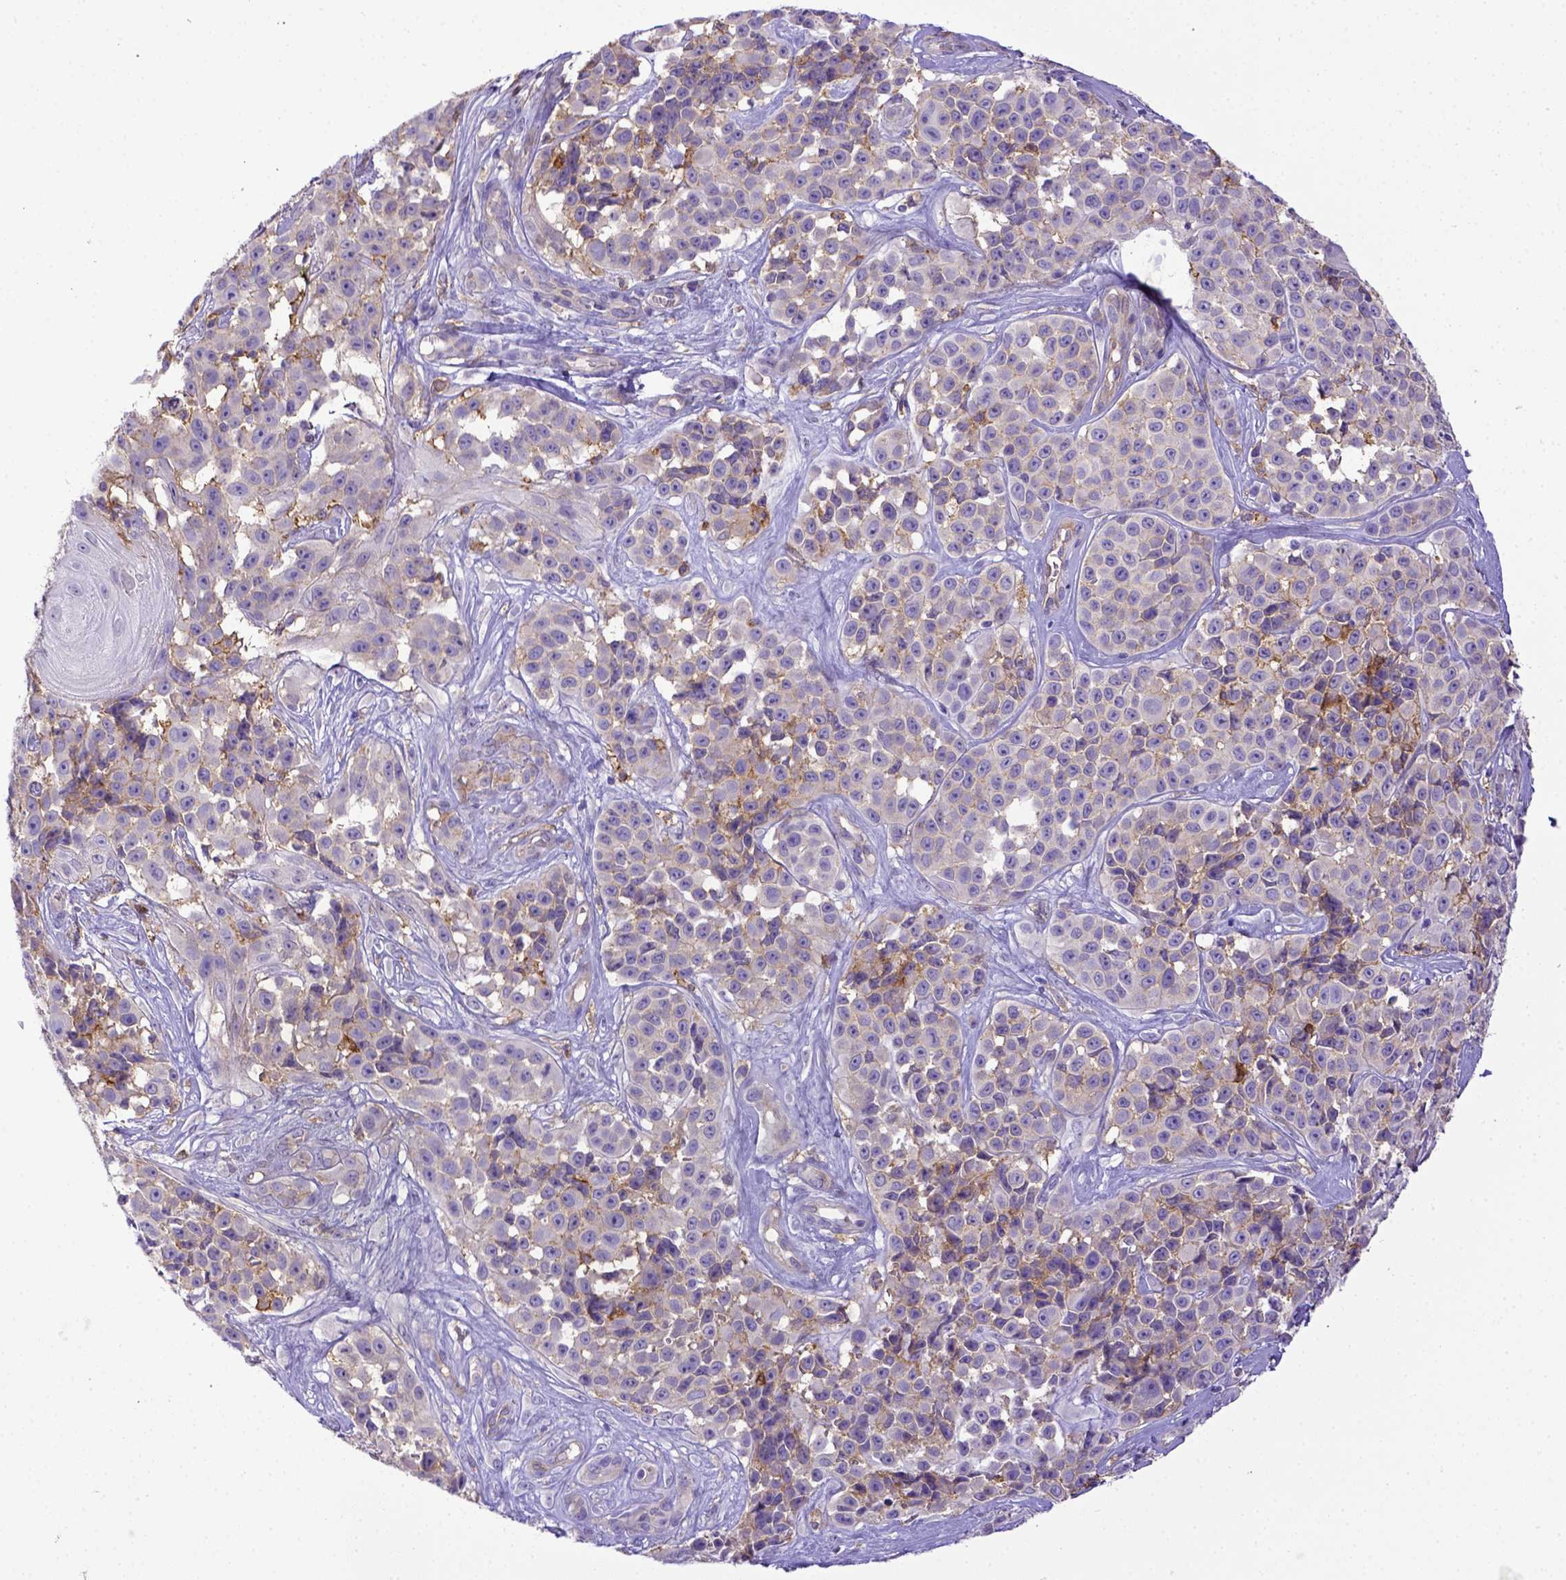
{"staining": {"intensity": "negative", "quantity": "none", "location": "none"}, "tissue": "melanoma", "cell_type": "Tumor cells", "image_type": "cancer", "snomed": [{"axis": "morphology", "description": "Malignant melanoma, NOS"}, {"axis": "topography", "description": "Skin"}], "caption": "This is an immunohistochemistry (IHC) photomicrograph of melanoma. There is no positivity in tumor cells.", "gene": "CD40", "patient": {"sex": "female", "age": 88}}